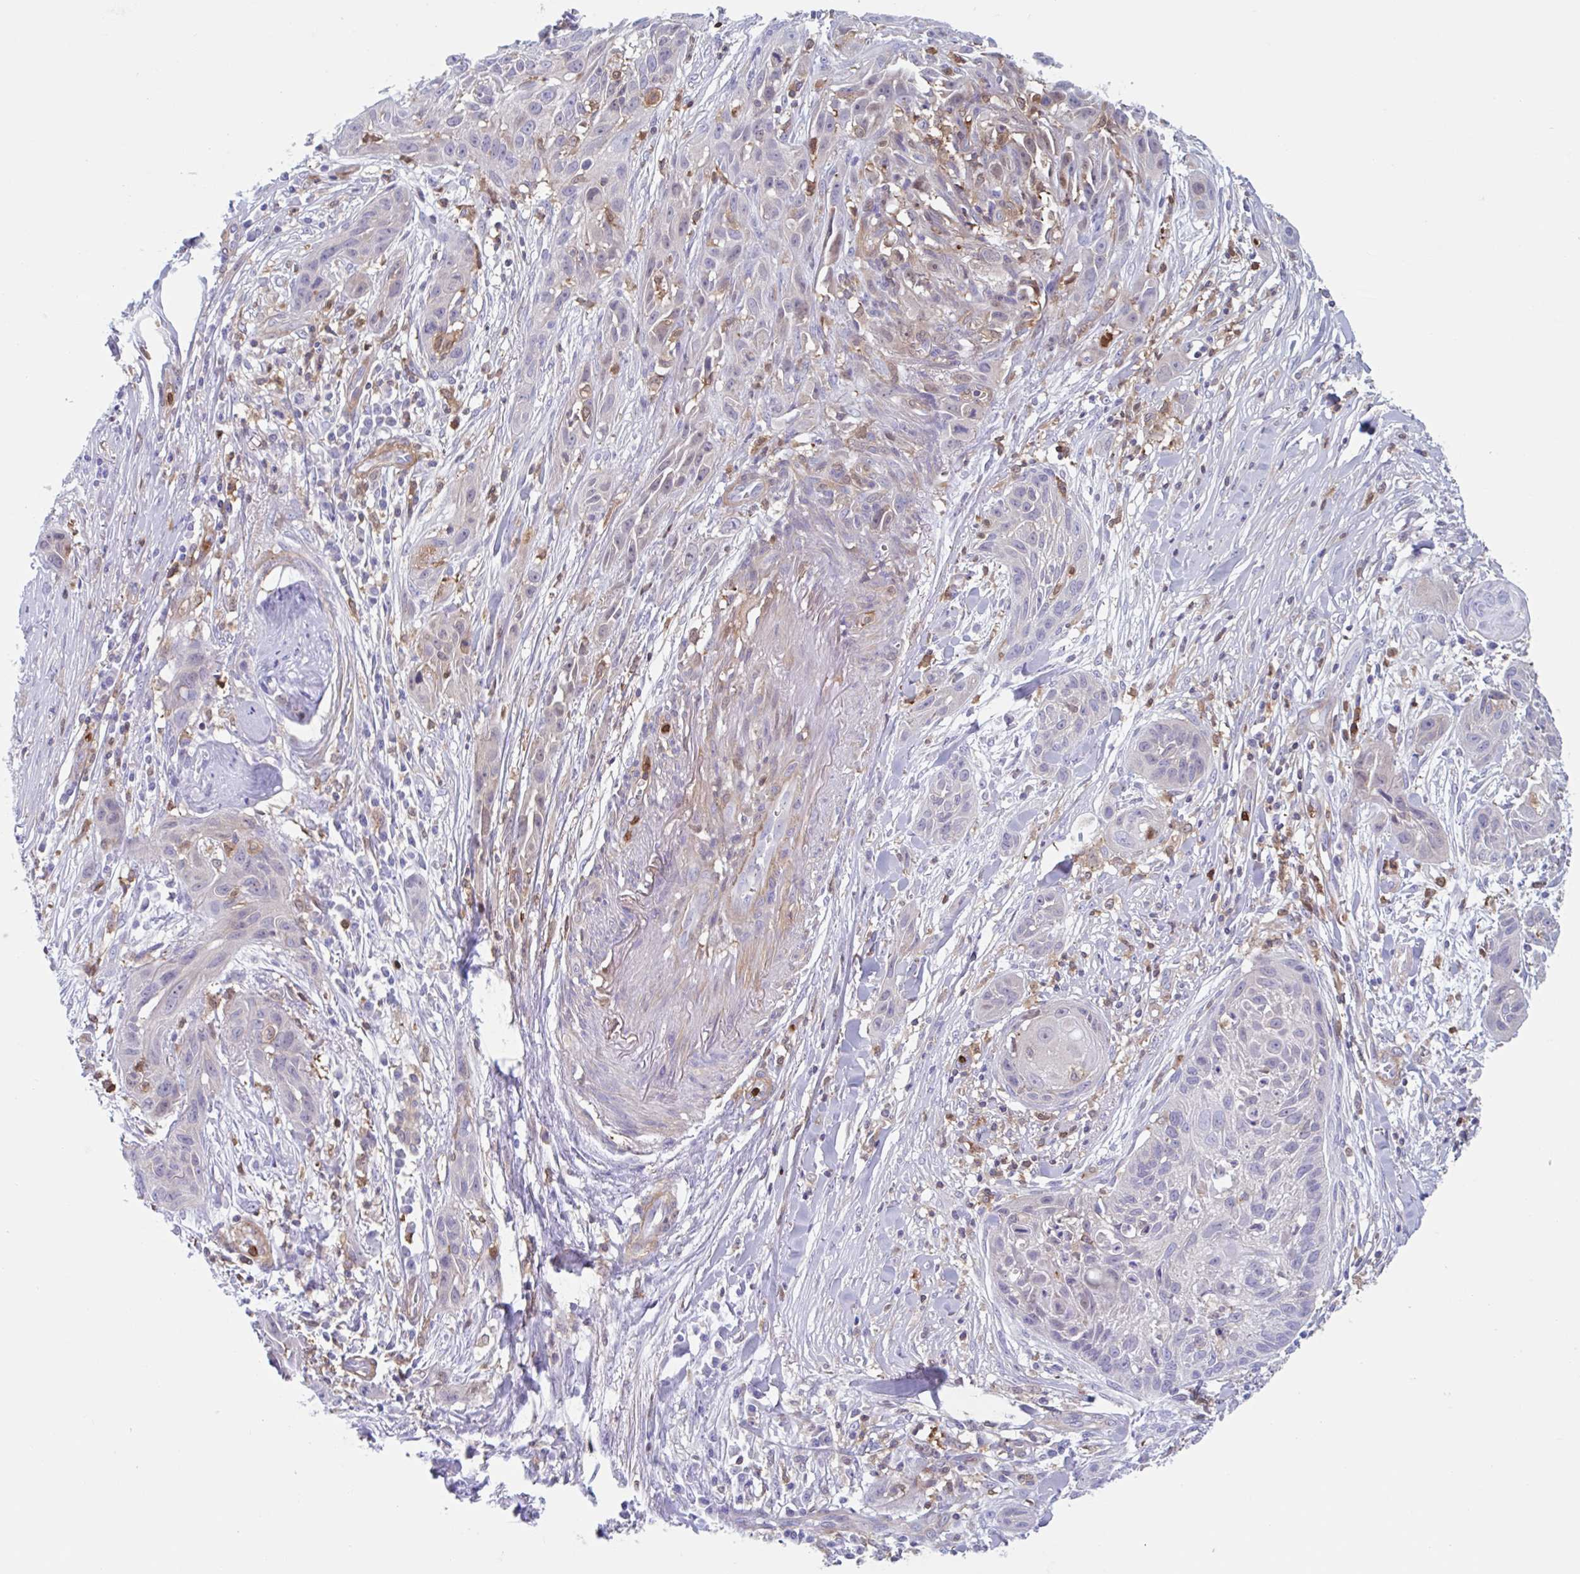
{"staining": {"intensity": "weak", "quantity": "<25%", "location": "cytoplasmic/membranous"}, "tissue": "skin cancer", "cell_type": "Tumor cells", "image_type": "cancer", "snomed": [{"axis": "morphology", "description": "Squamous cell carcinoma, NOS"}, {"axis": "topography", "description": "Skin"}, {"axis": "topography", "description": "Vulva"}], "caption": "DAB immunohistochemical staining of skin squamous cell carcinoma demonstrates no significant positivity in tumor cells. Brightfield microscopy of IHC stained with DAB (3,3'-diaminobenzidine) (brown) and hematoxylin (blue), captured at high magnification.", "gene": "EFHD1", "patient": {"sex": "female", "age": 83}}